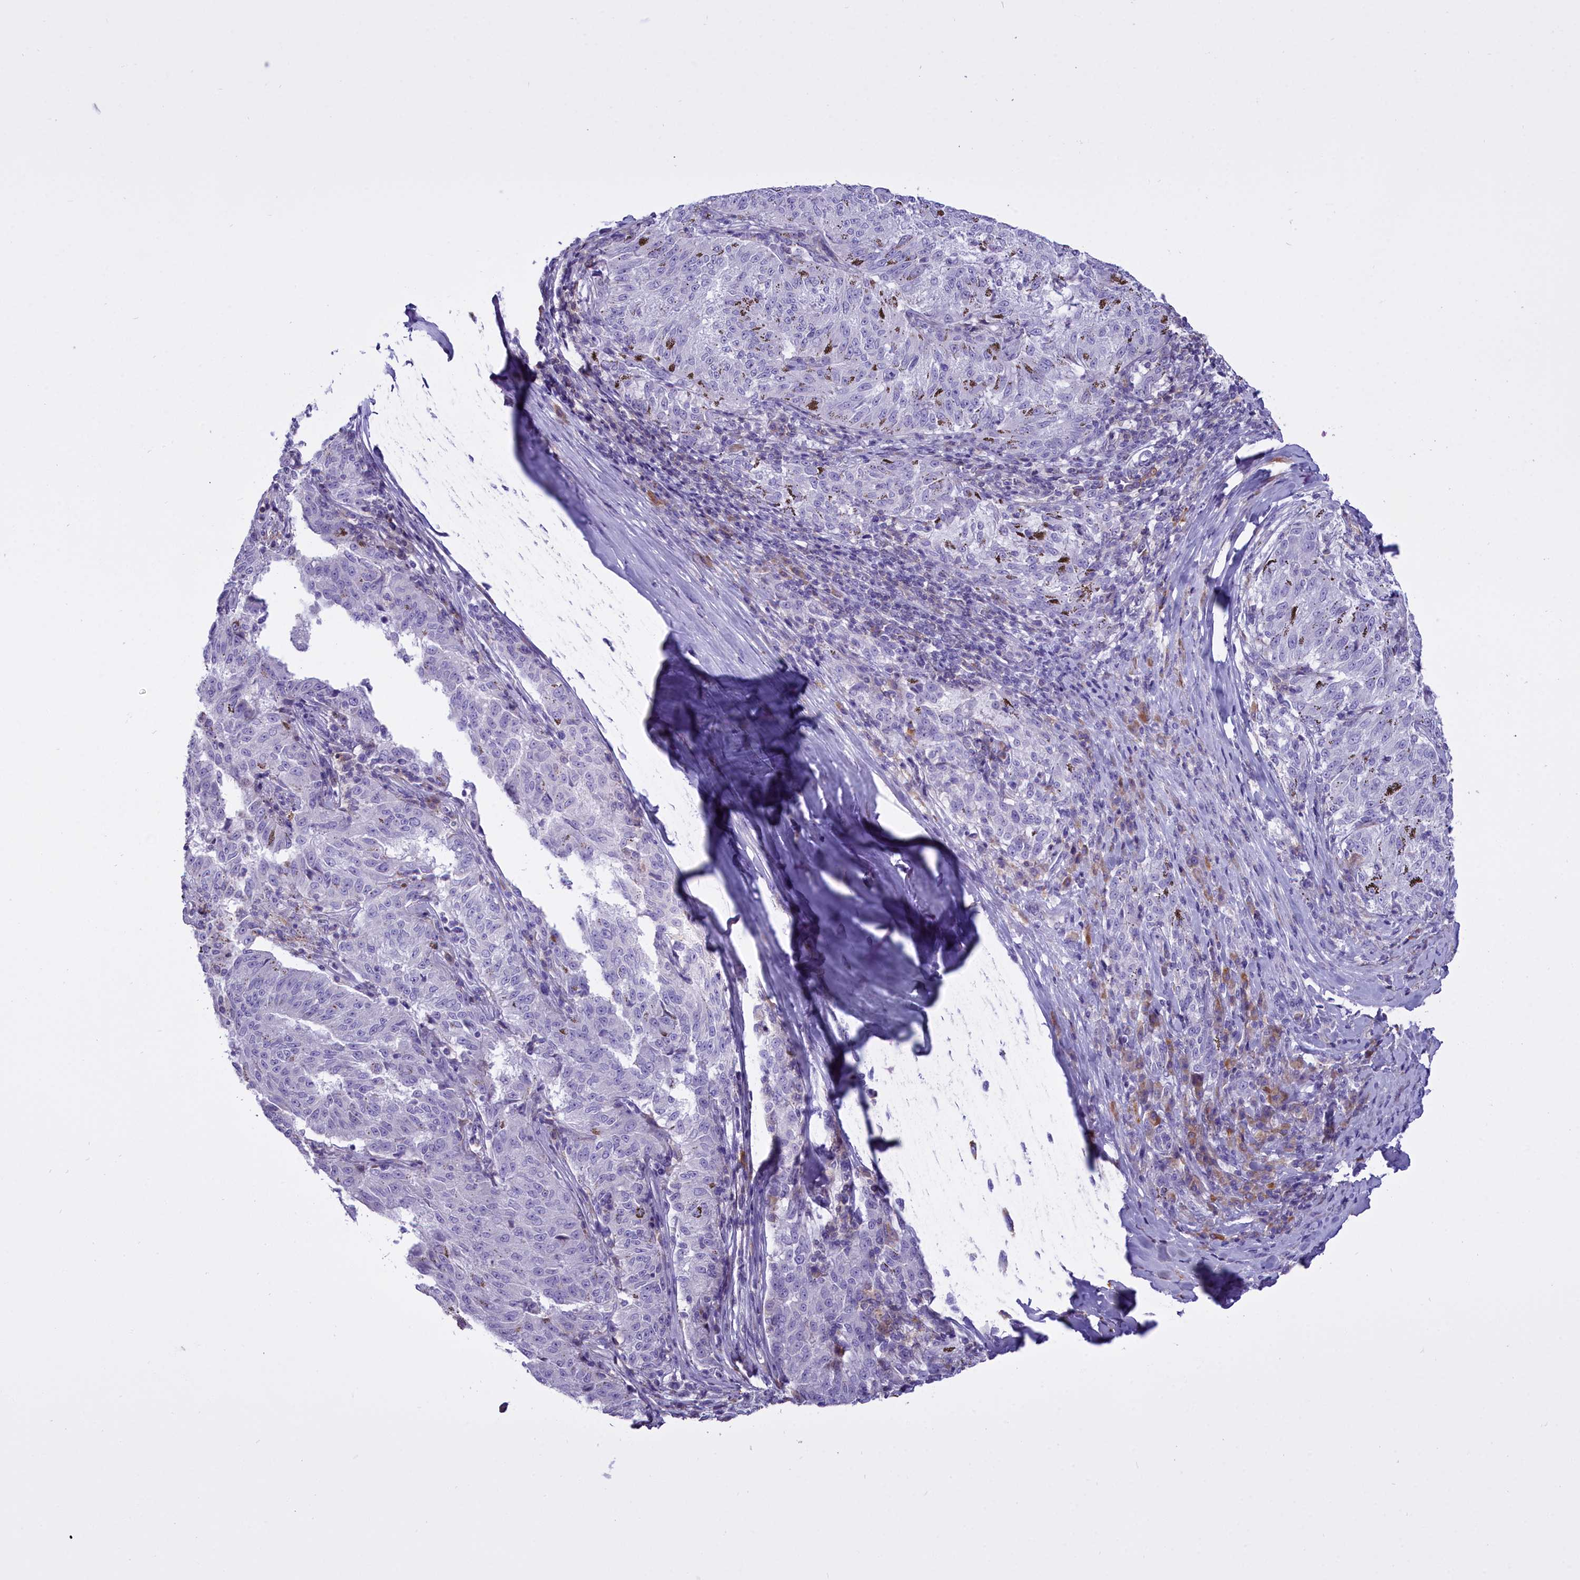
{"staining": {"intensity": "negative", "quantity": "none", "location": "none"}, "tissue": "melanoma", "cell_type": "Tumor cells", "image_type": "cancer", "snomed": [{"axis": "morphology", "description": "Malignant melanoma, NOS"}, {"axis": "topography", "description": "Skin"}], "caption": "Immunohistochemistry of human melanoma displays no staining in tumor cells. (Immunohistochemistry (ihc), brightfield microscopy, high magnification).", "gene": "CD5", "patient": {"sex": "female", "age": 72}}